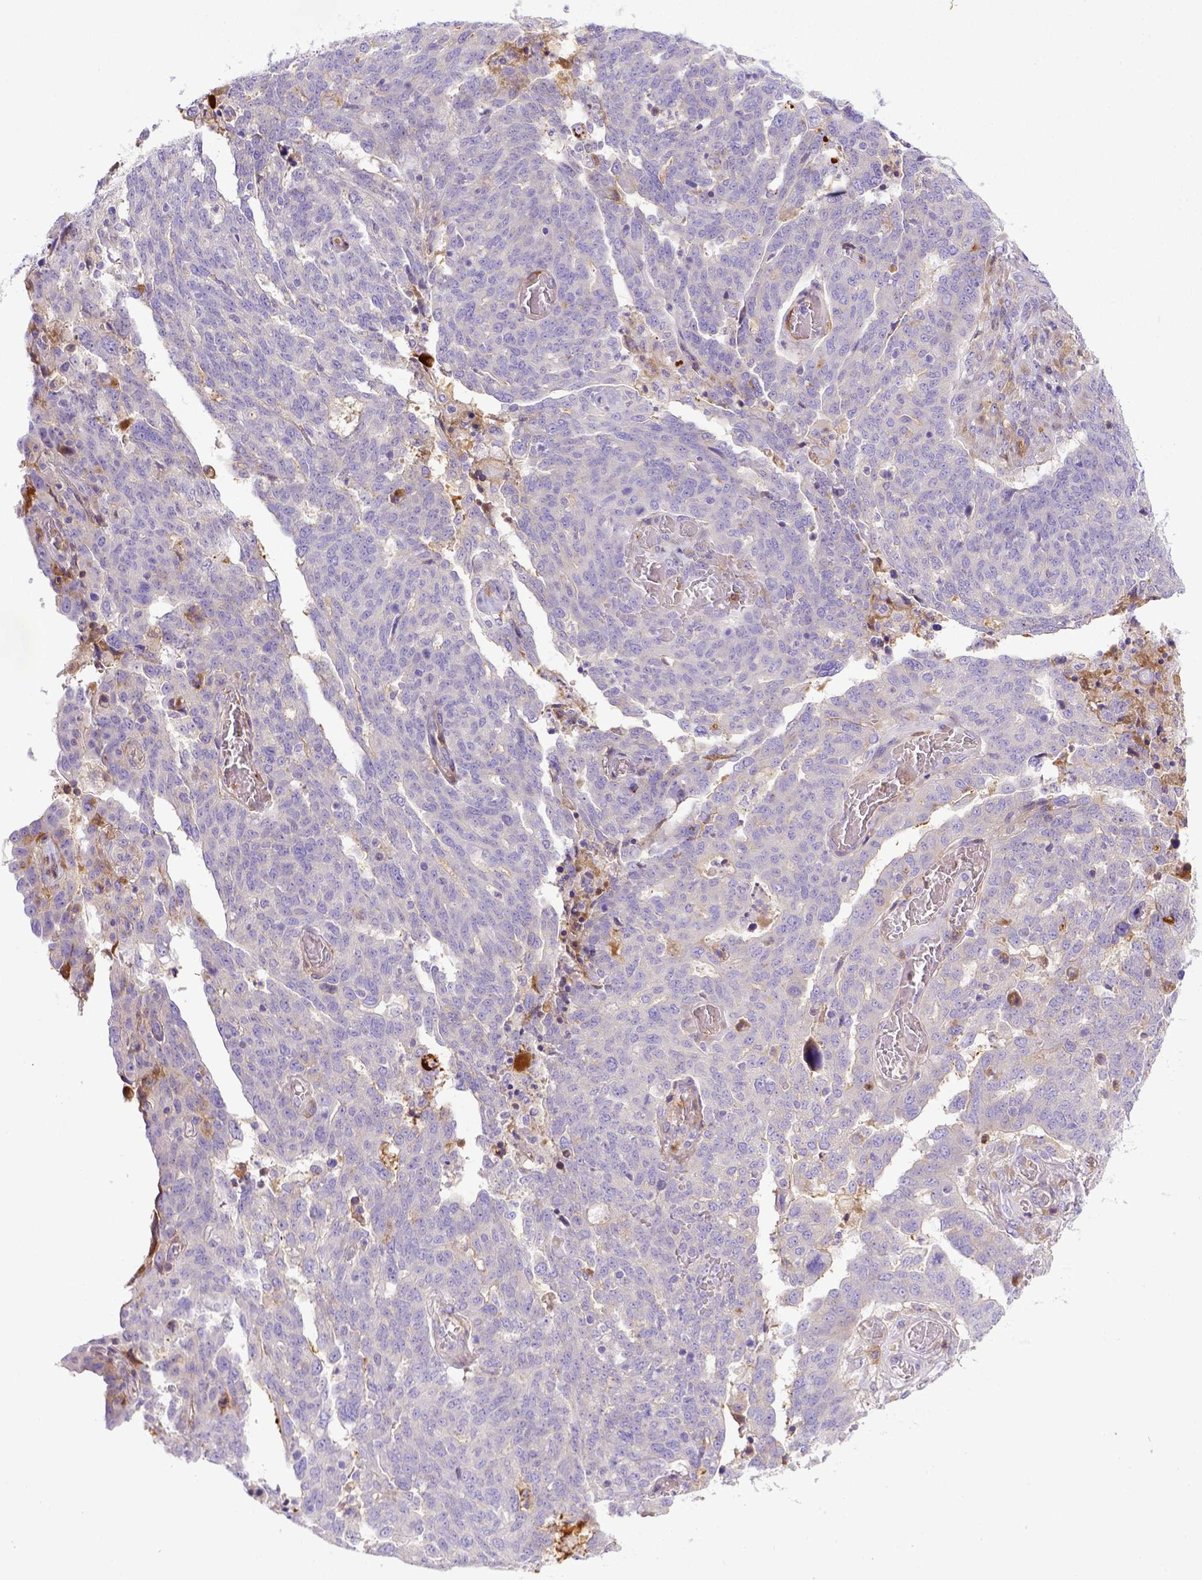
{"staining": {"intensity": "negative", "quantity": "none", "location": "none"}, "tissue": "ovarian cancer", "cell_type": "Tumor cells", "image_type": "cancer", "snomed": [{"axis": "morphology", "description": "Cystadenocarcinoma, serous, NOS"}, {"axis": "topography", "description": "Ovary"}], "caption": "Protein analysis of ovarian cancer (serous cystadenocarcinoma) displays no significant positivity in tumor cells.", "gene": "CFAP300", "patient": {"sex": "female", "age": 67}}